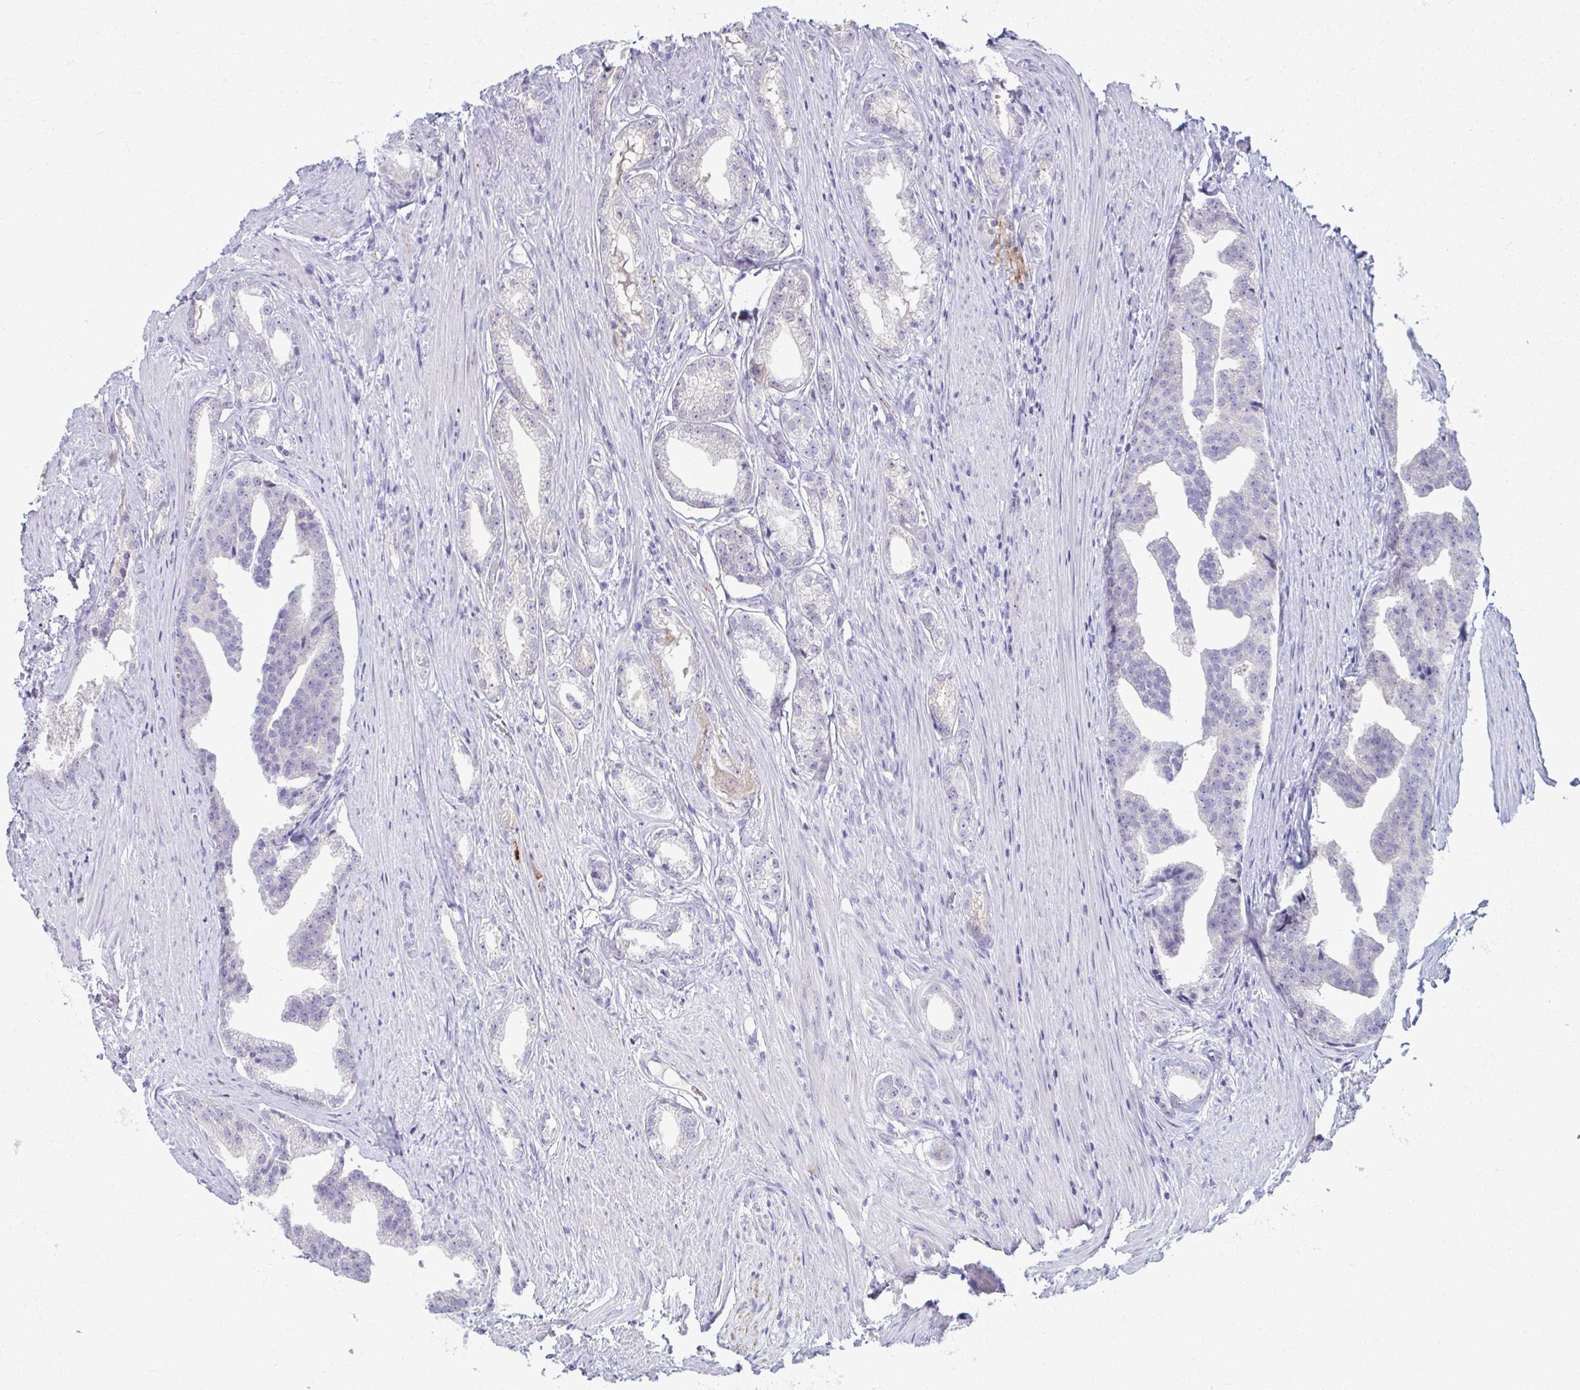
{"staining": {"intensity": "negative", "quantity": "none", "location": "none"}, "tissue": "prostate cancer", "cell_type": "Tumor cells", "image_type": "cancer", "snomed": [{"axis": "morphology", "description": "Adenocarcinoma, Low grade"}, {"axis": "topography", "description": "Prostate"}], "caption": "This is an IHC histopathology image of prostate cancer. There is no expression in tumor cells.", "gene": "OR4M1", "patient": {"sex": "male", "age": 65}}